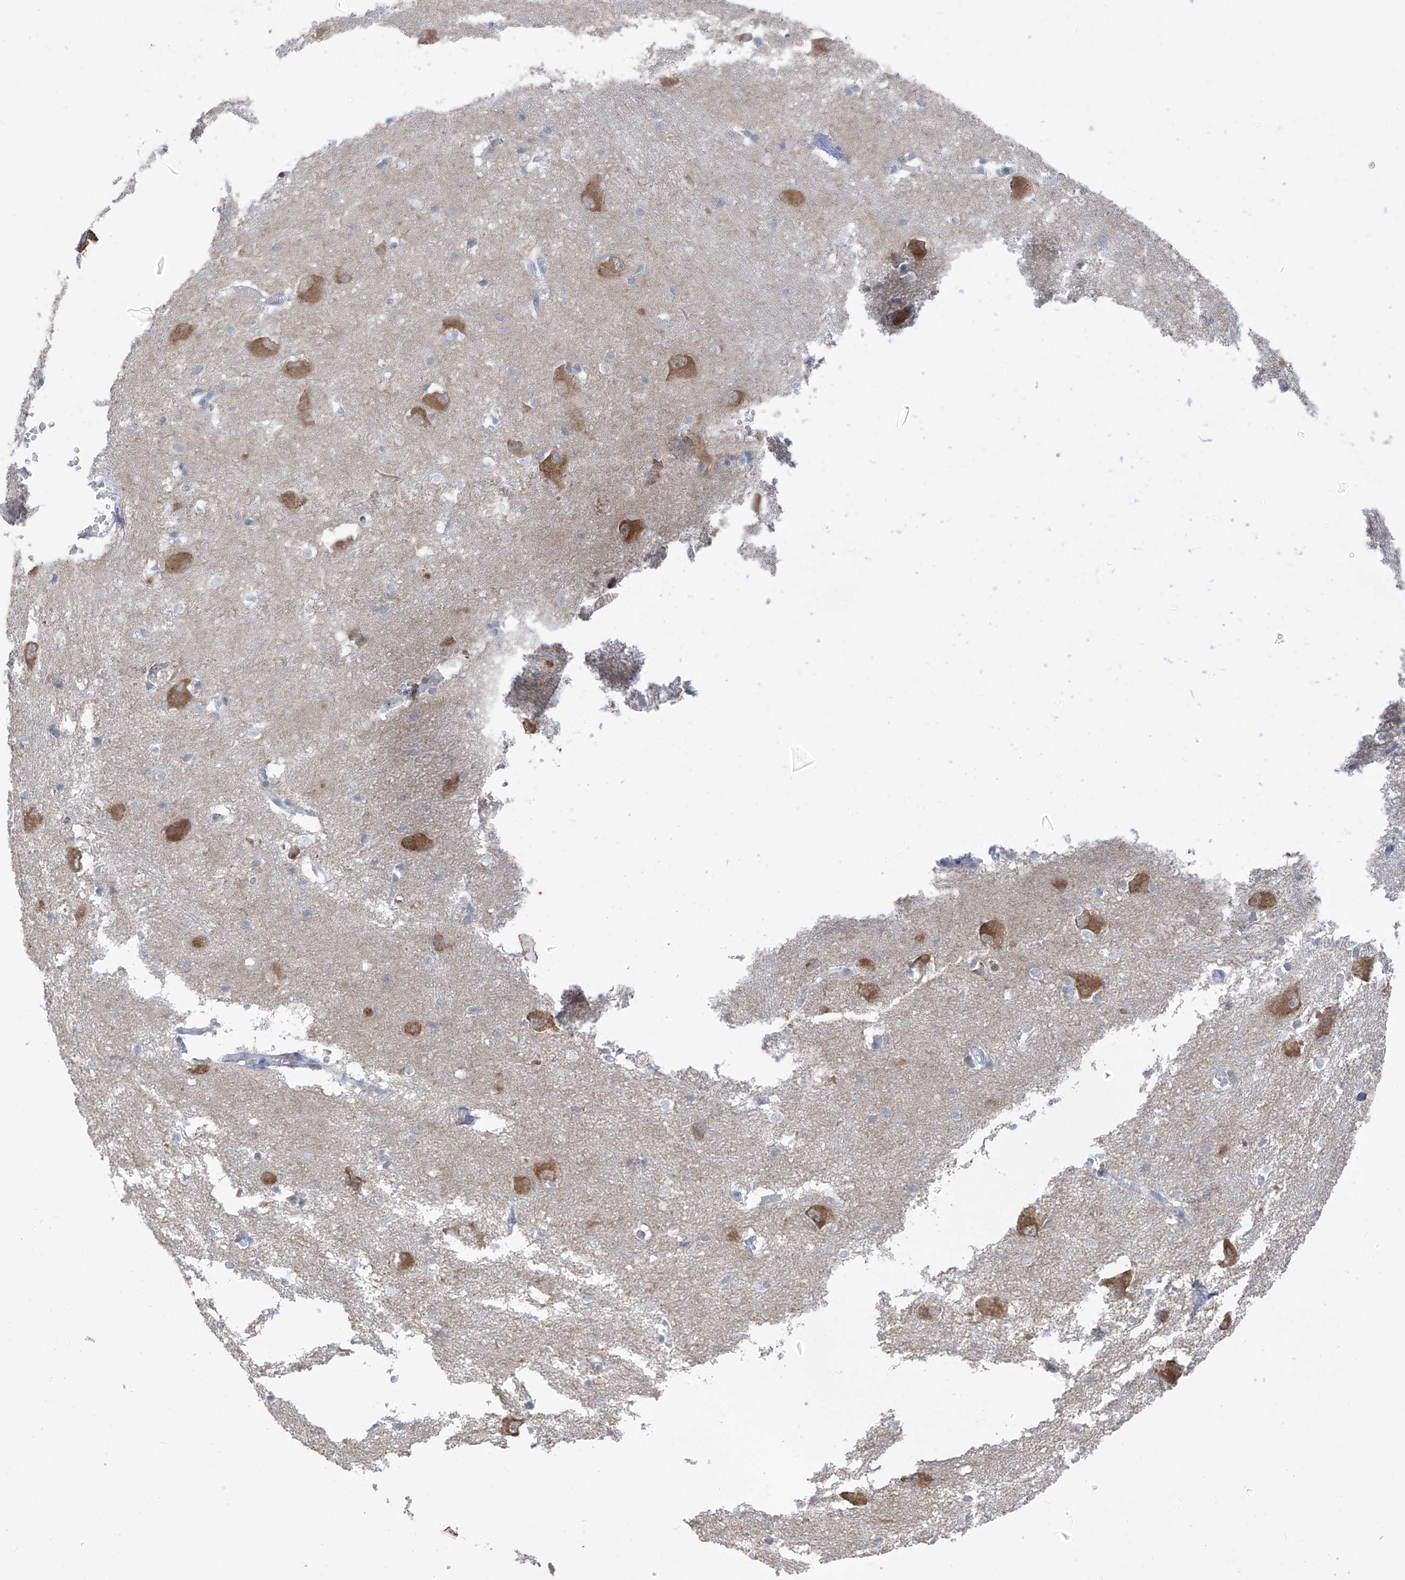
{"staining": {"intensity": "negative", "quantity": "none", "location": "none"}, "tissue": "caudate", "cell_type": "Glial cells", "image_type": "normal", "snomed": [{"axis": "morphology", "description": "Normal tissue, NOS"}, {"axis": "topography", "description": "Lateral ventricle wall"}], "caption": "A high-resolution micrograph shows IHC staining of benign caudate, which demonstrates no significant positivity in glial cells.", "gene": "RPL4", "patient": {"sex": "male", "age": 37}}